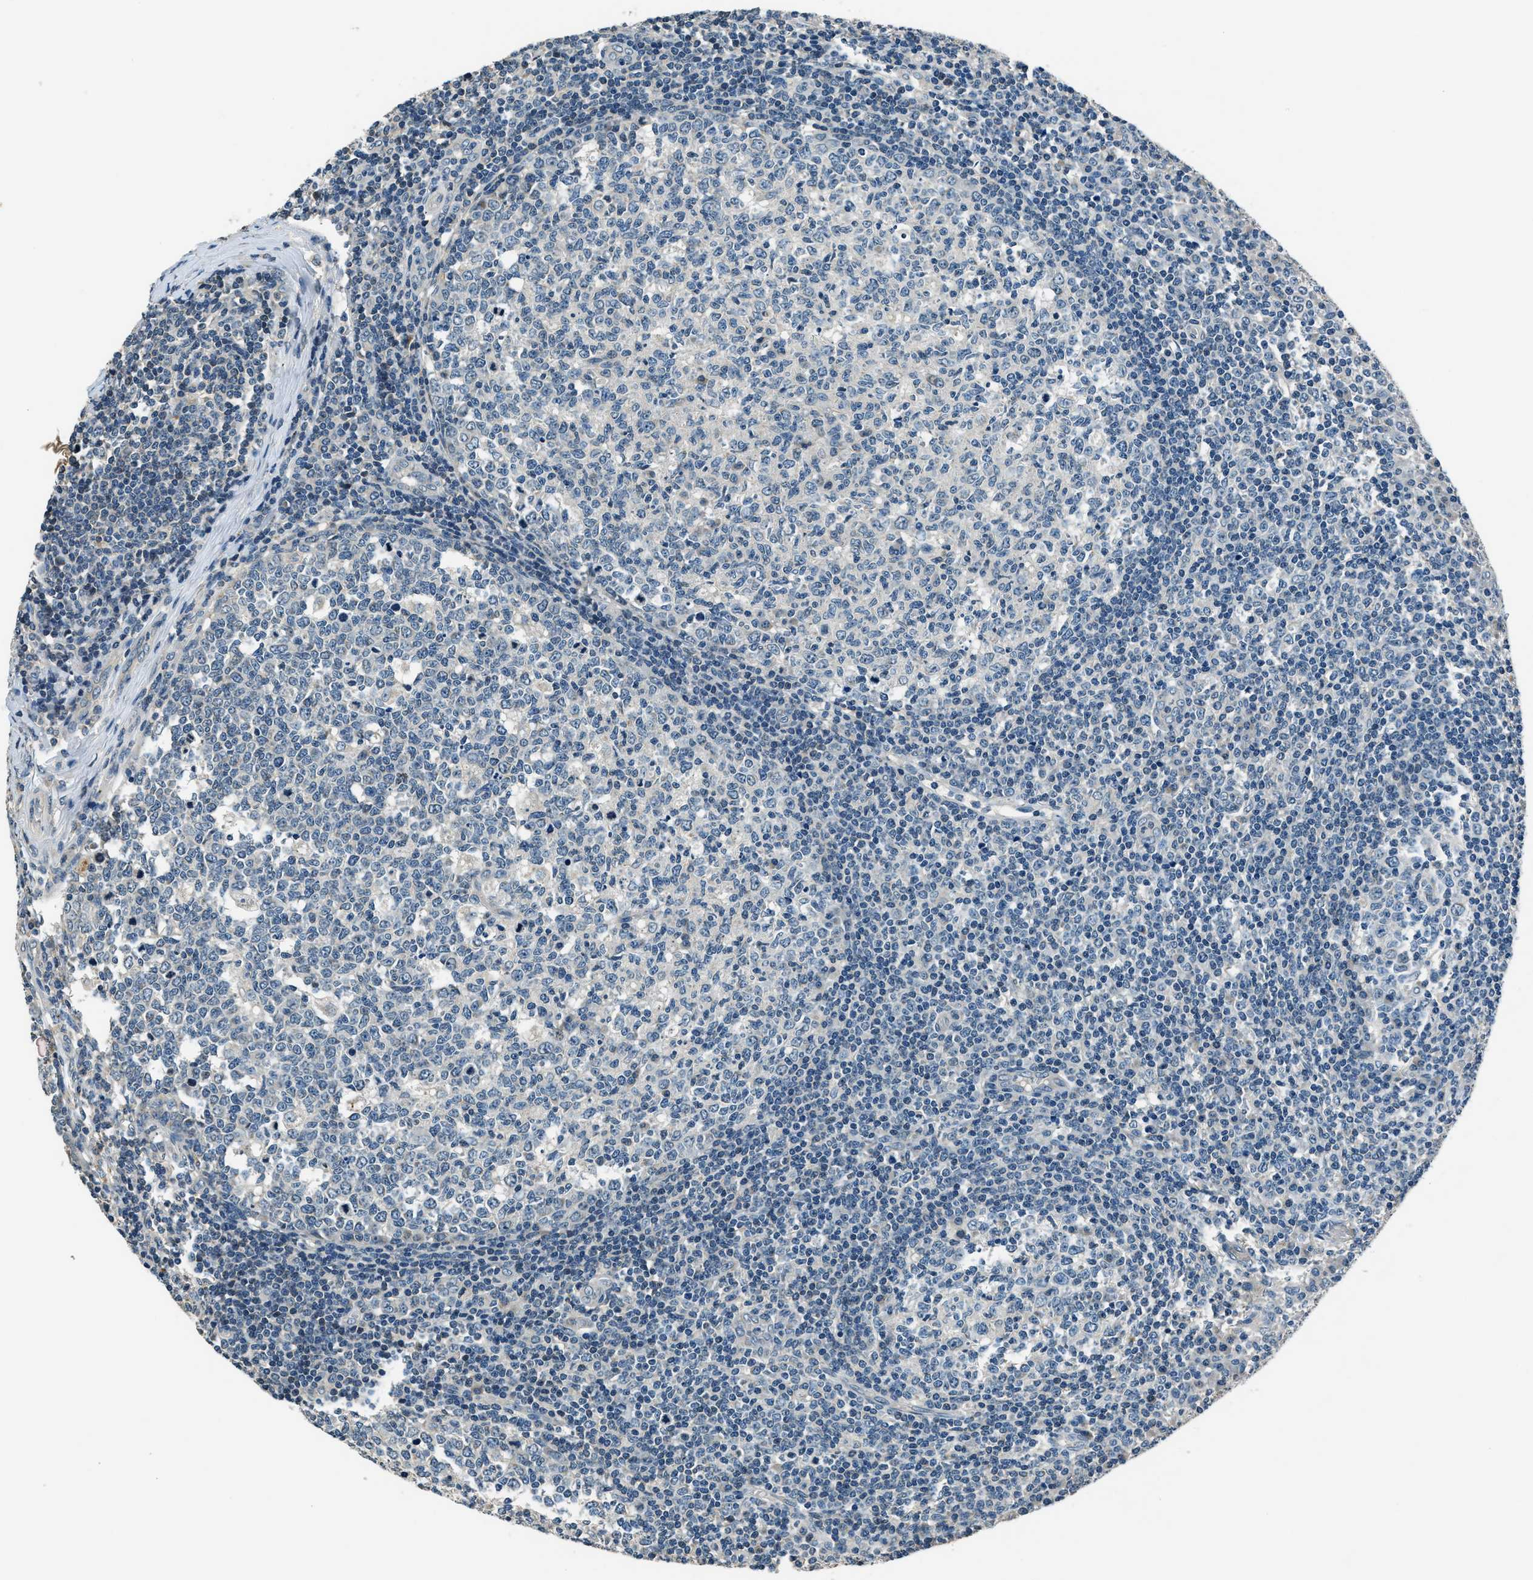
{"staining": {"intensity": "negative", "quantity": "none", "location": "none"}, "tissue": "tonsil", "cell_type": "Germinal center cells", "image_type": "normal", "snomed": [{"axis": "morphology", "description": "Normal tissue, NOS"}, {"axis": "topography", "description": "Tonsil"}], "caption": "Immunohistochemical staining of benign human tonsil shows no significant positivity in germinal center cells.", "gene": "NME8", "patient": {"sex": "female", "age": 19}}